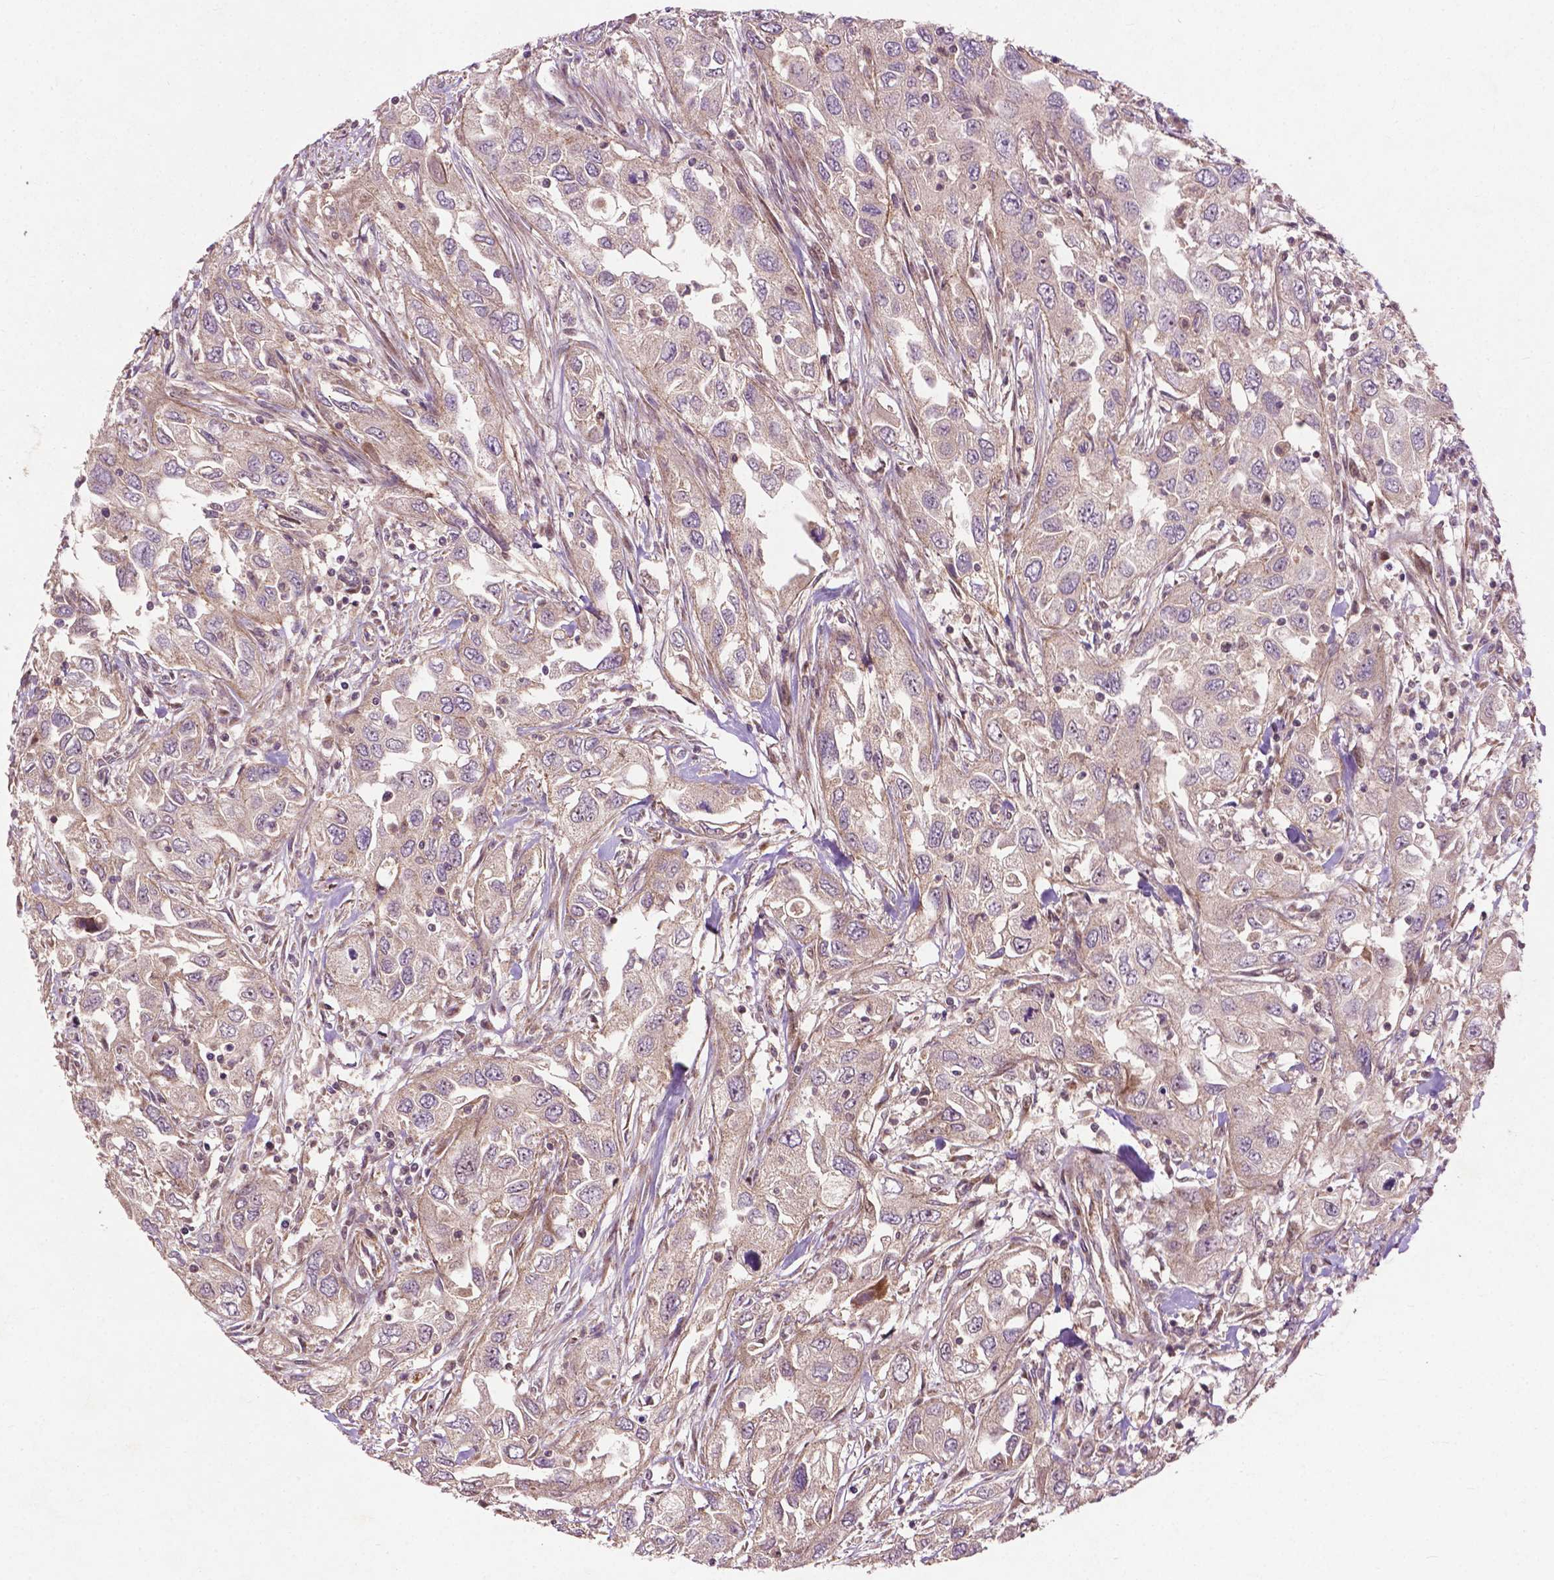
{"staining": {"intensity": "weak", "quantity": ">75%", "location": "cytoplasmic/membranous"}, "tissue": "urothelial cancer", "cell_type": "Tumor cells", "image_type": "cancer", "snomed": [{"axis": "morphology", "description": "Urothelial carcinoma, High grade"}, {"axis": "topography", "description": "Urinary bladder"}], "caption": "There is low levels of weak cytoplasmic/membranous positivity in tumor cells of high-grade urothelial carcinoma, as demonstrated by immunohistochemical staining (brown color).", "gene": "B3GALNT2", "patient": {"sex": "male", "age": 76}}